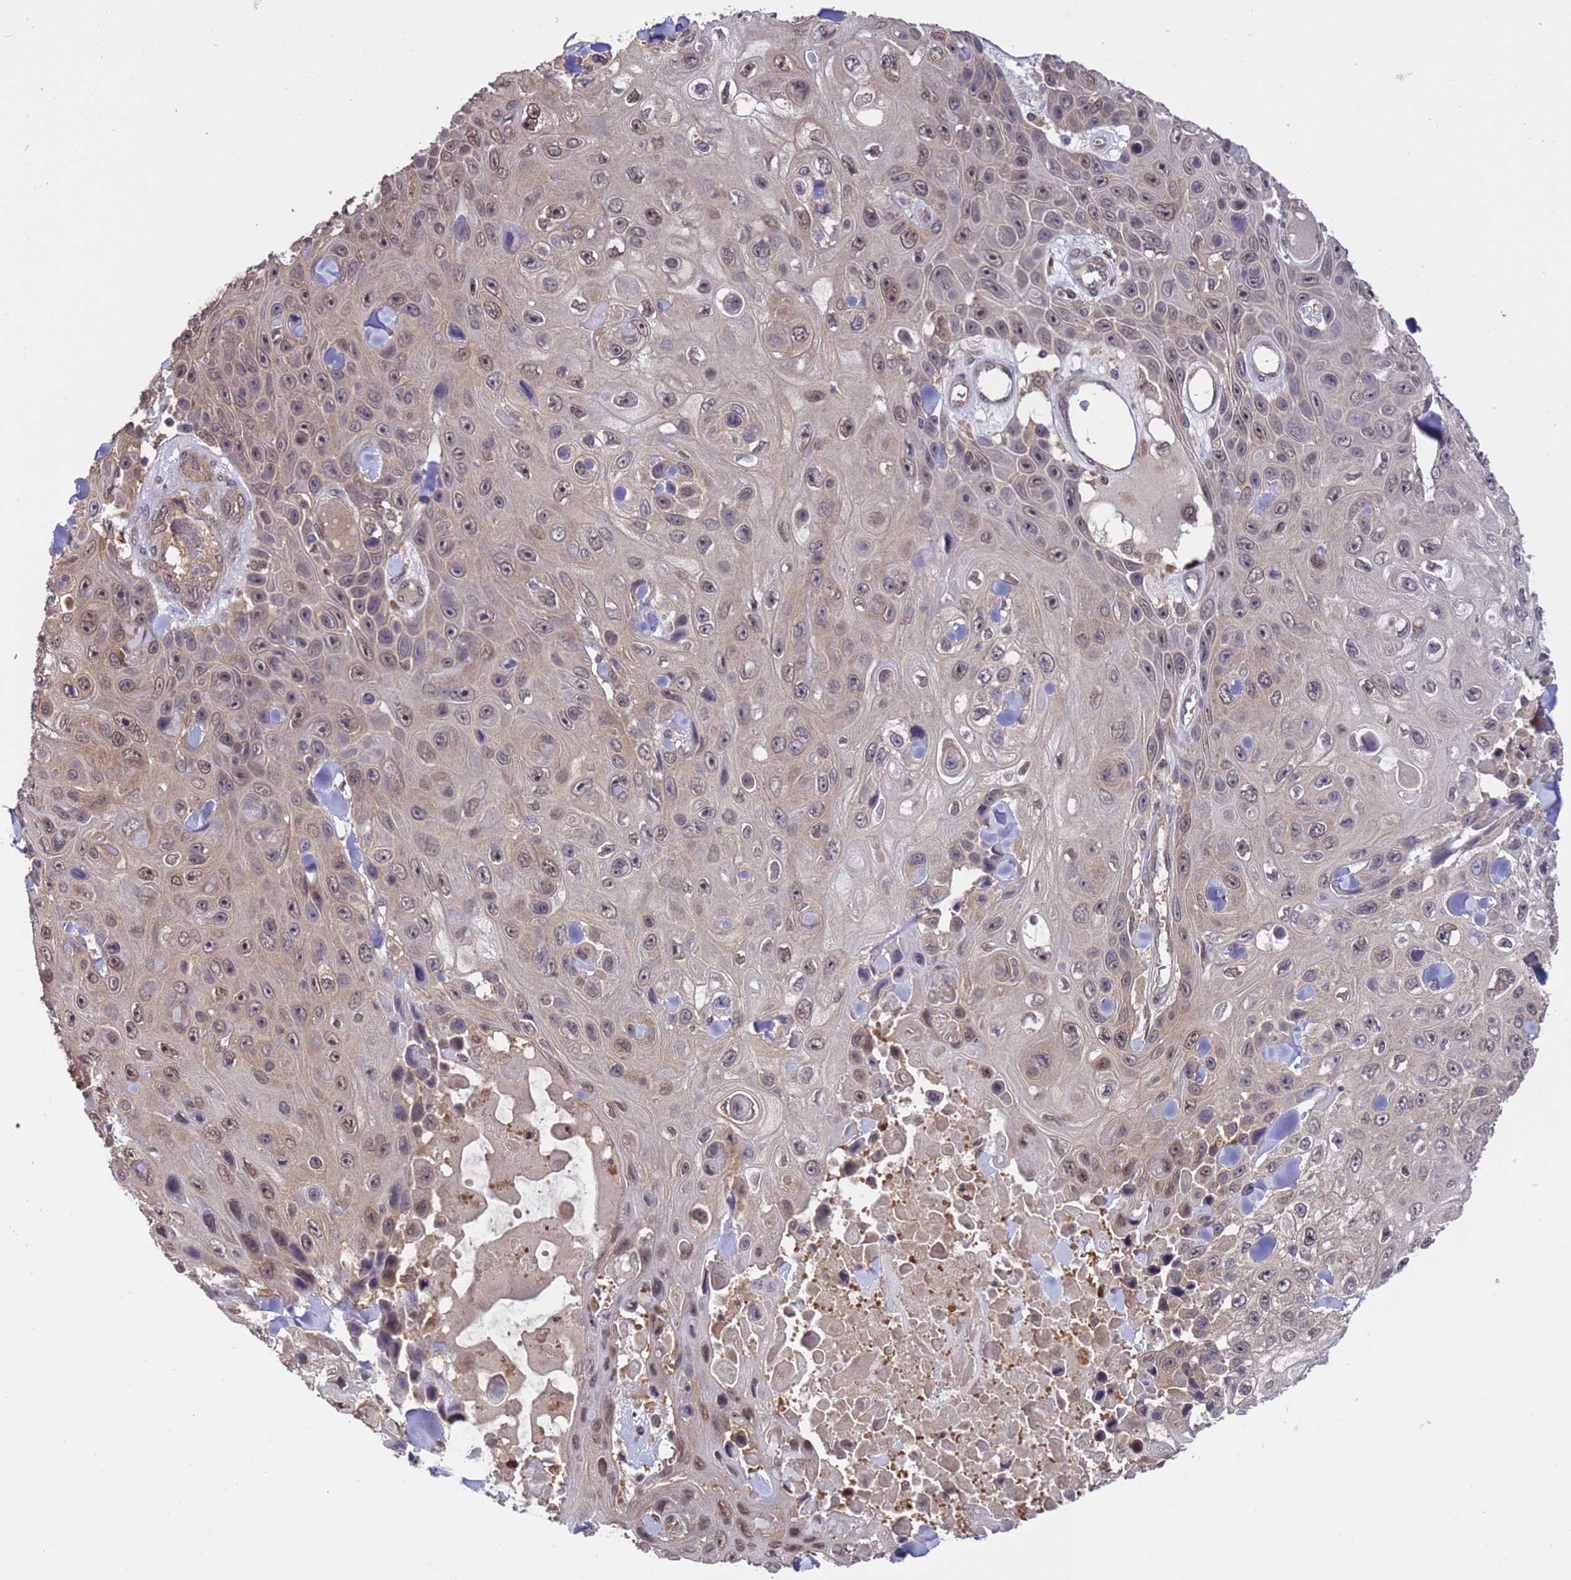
{"staining": {"intensity": "weak", "quantity": "25%-75%", "location": "cytoplasmic/membranous,nuclear"}, "tissue": "skin cancer", "cell_type": "Tumor cells", "image_type": "cancer", "snomed": [{"axis": "morphology", "description": "Squamous cell carcinoma, NOS"}, {"axis": "topography", "description": "Skin"}], "caption": "Immunohistochemistry of skin cancer exhibits low levels of weak cytoplasmic/membranous and nuclear expression in about 25%-75% of tumor cells.", "gene": "ZFP69B", "patient": {"sex": "male", "age": 82}}